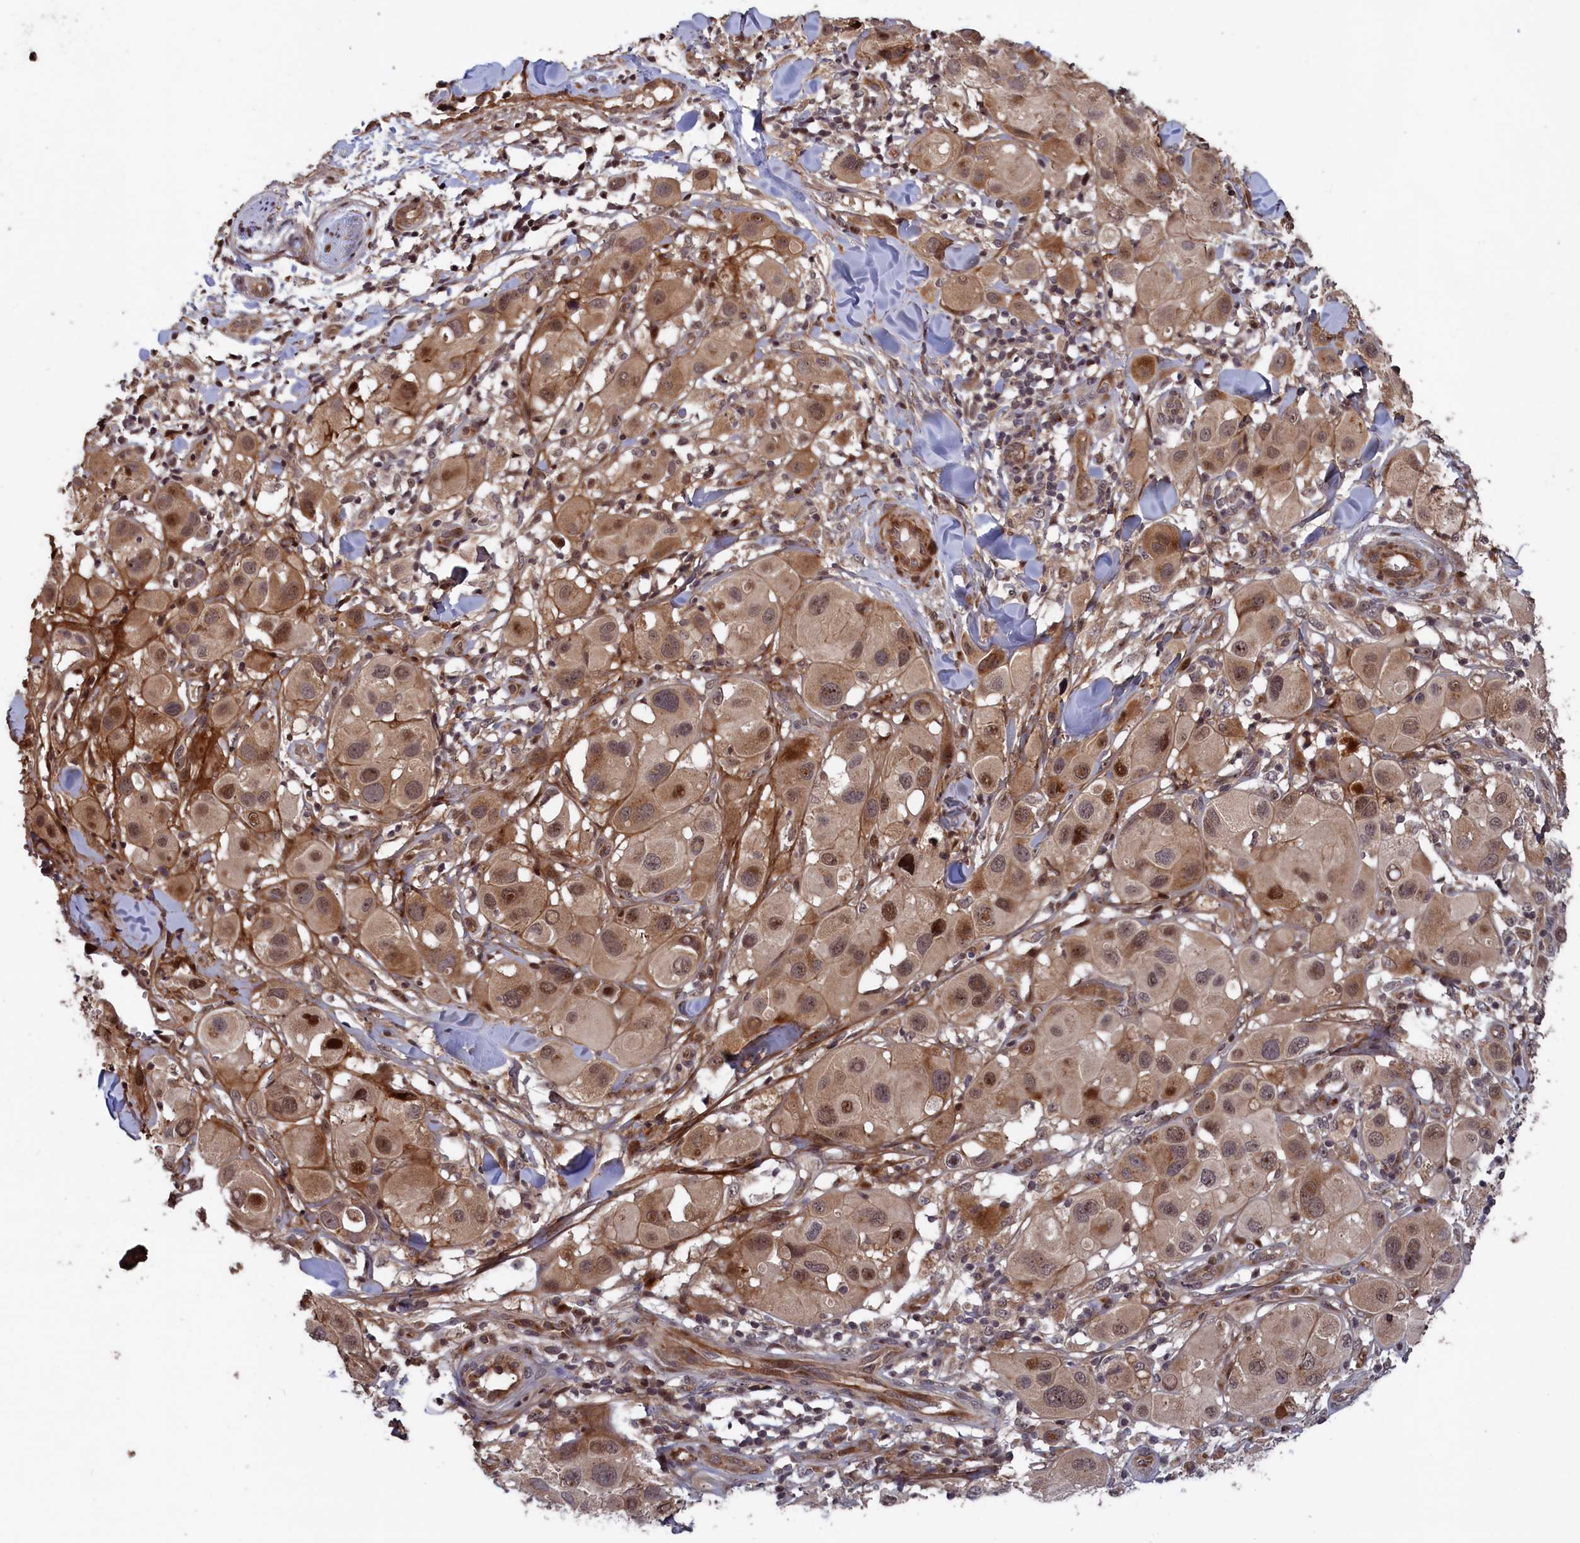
{"staining": {"intensity": "moderate", "quantity": ">75%", "location": "cytoplasmic/membranous,nuclear"}, "tissue": "melanoma", "cell_type": "Tumor cells", "image_type": "cancer", "snomed": [{"axis": "morphology", "description": "Malignant melanoma, Metastatic site"}, {"axis": "topography", "description": "Skin"}], "caption": "Brown immunohistochemical staining in melanoma demonstrates moderate cytoplasmic/membranous and nuclear expression in about >75% of tumor cells.", "gene": "LSG1", "patient": {"sex": "male", "age": 41}}